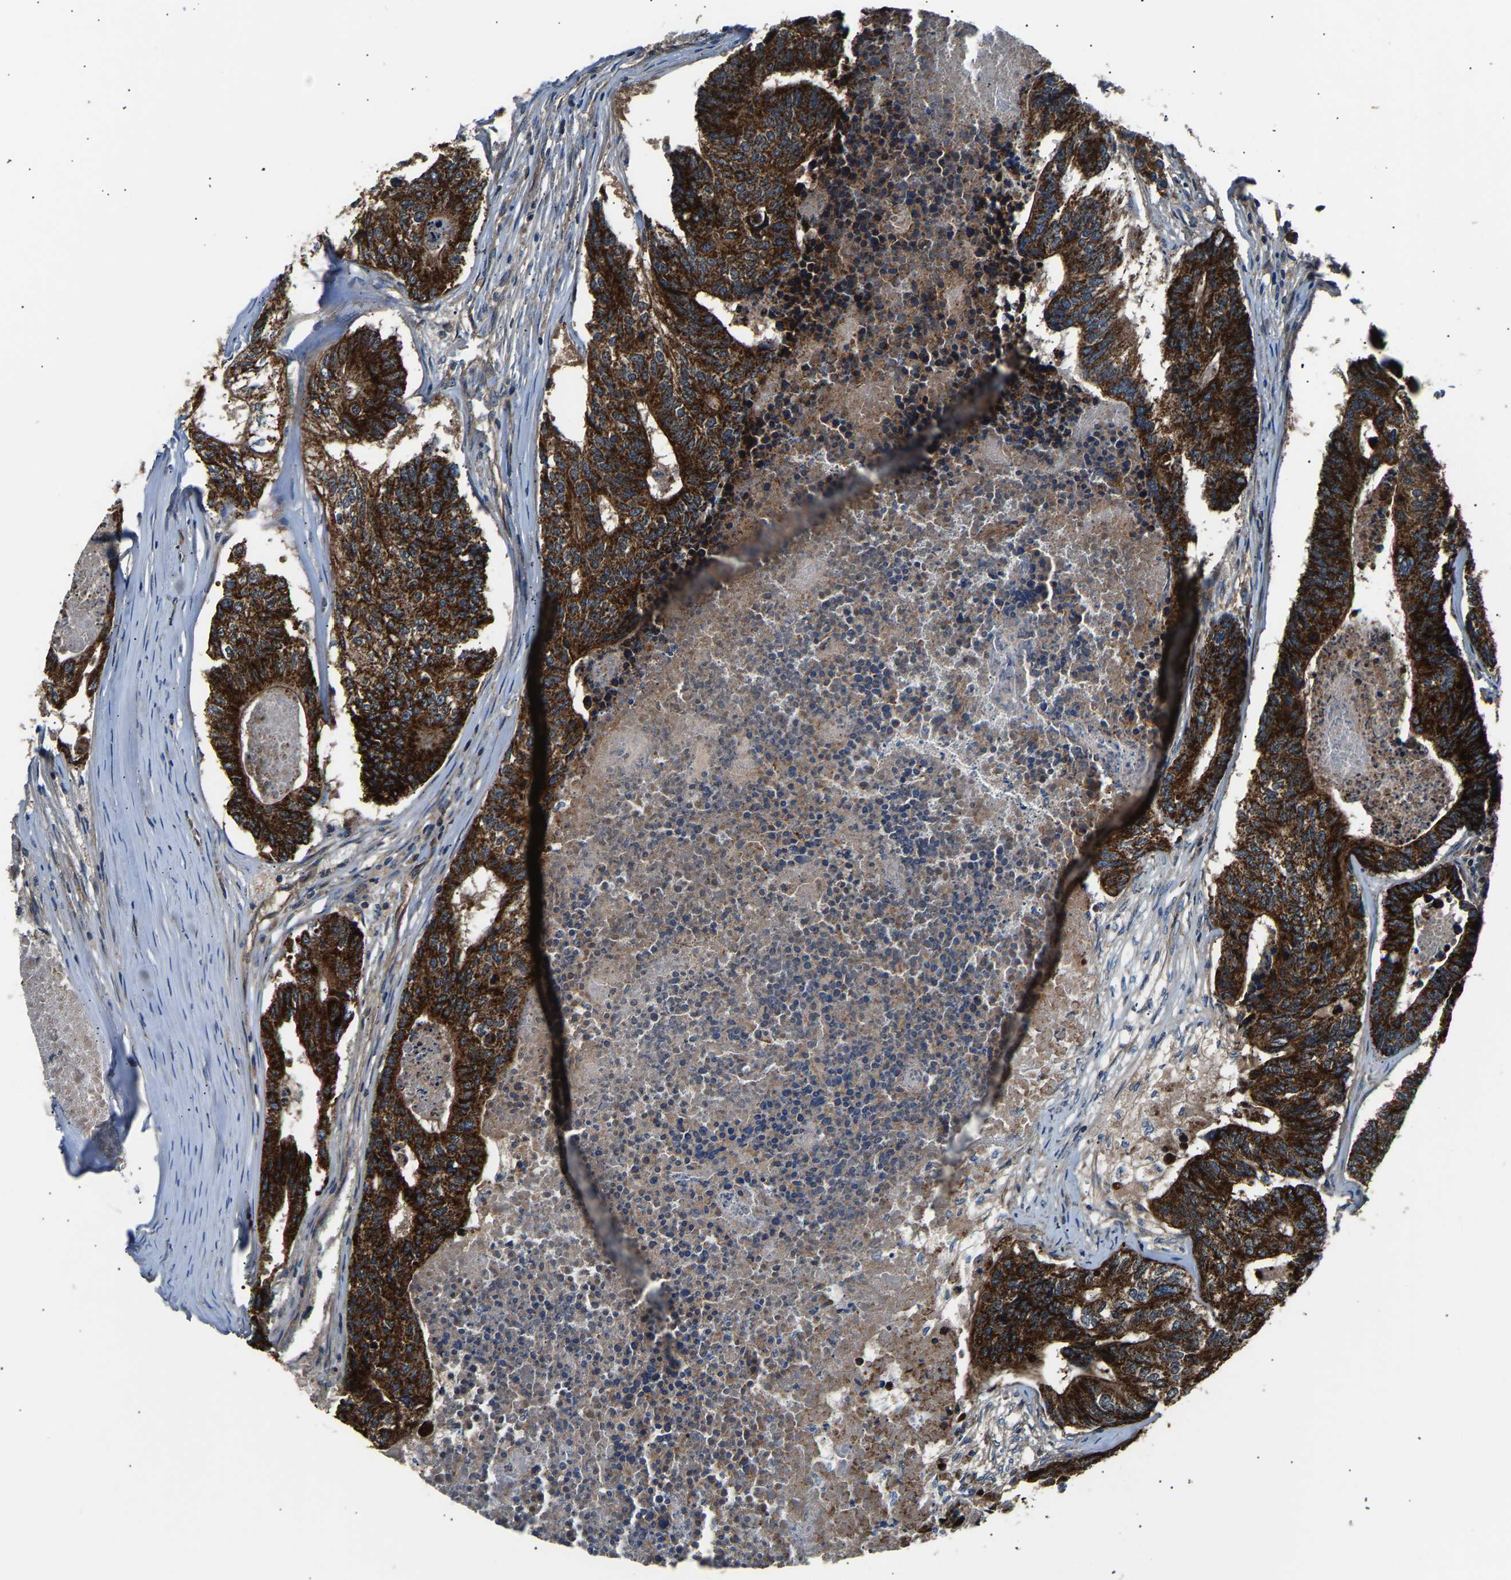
{"staining": {"intensity": "strong", "quantity": ">75%", "location": "cytoplasmic/membranous"}, "tissue": "colorectal cancer", "cell_type": "Tumor cells", "image_type": "cancer", "snomed": [{"axis": "morphology", "description": "Adenocarcinoma, NOS"}, {"axis": "topography", "description": "Colon"}], "caption": "Human colorectal adenocarcinoma stained with a protein marker shows strong staining in tumor cells.", "gene": "GGCT", "patient": {"sex": "female", "age": 67}}